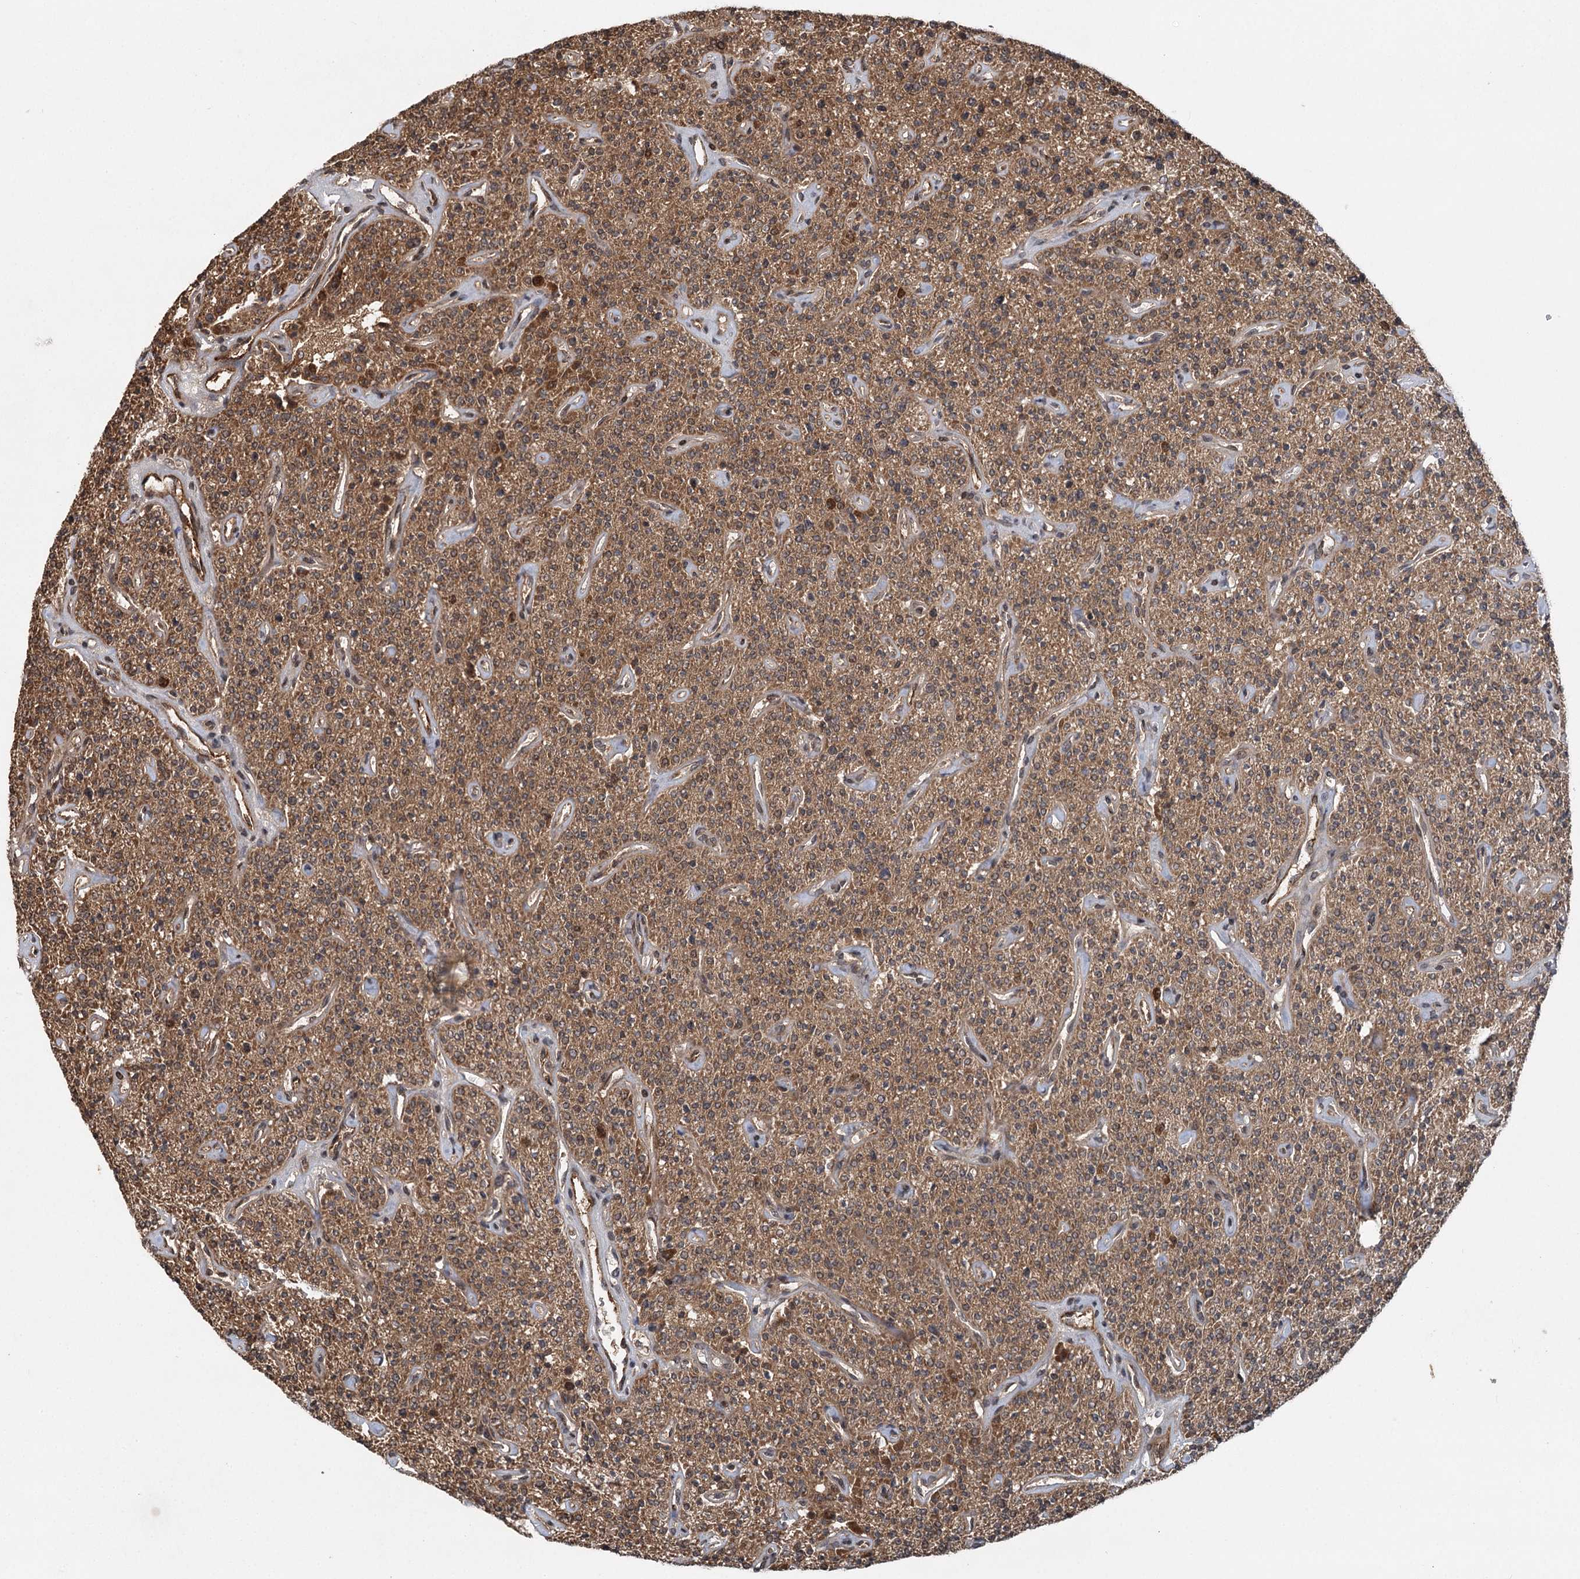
{"staining": {"intensity": "moderate", "quantity": ">75%", "location": "cytoplasmic/membranous"}, "tissue": "parathyroid gland", "cell_type": "Glandular cells", "image_type": "normal", "snomed": [{"axis": "morphology", "description": "Normal tissue, NOS"}, {"axis": "topography", "description": "Parathyroid gland"}], "caption": "Unremarkable parathyroid gland was stained to show a protein in brown. There is medium levels of moderate cytoplasmic/membranous expression in about >75% of glandular cells.", "gene": "INSIG2", "patient": {"sex": "male", "age": 46}}